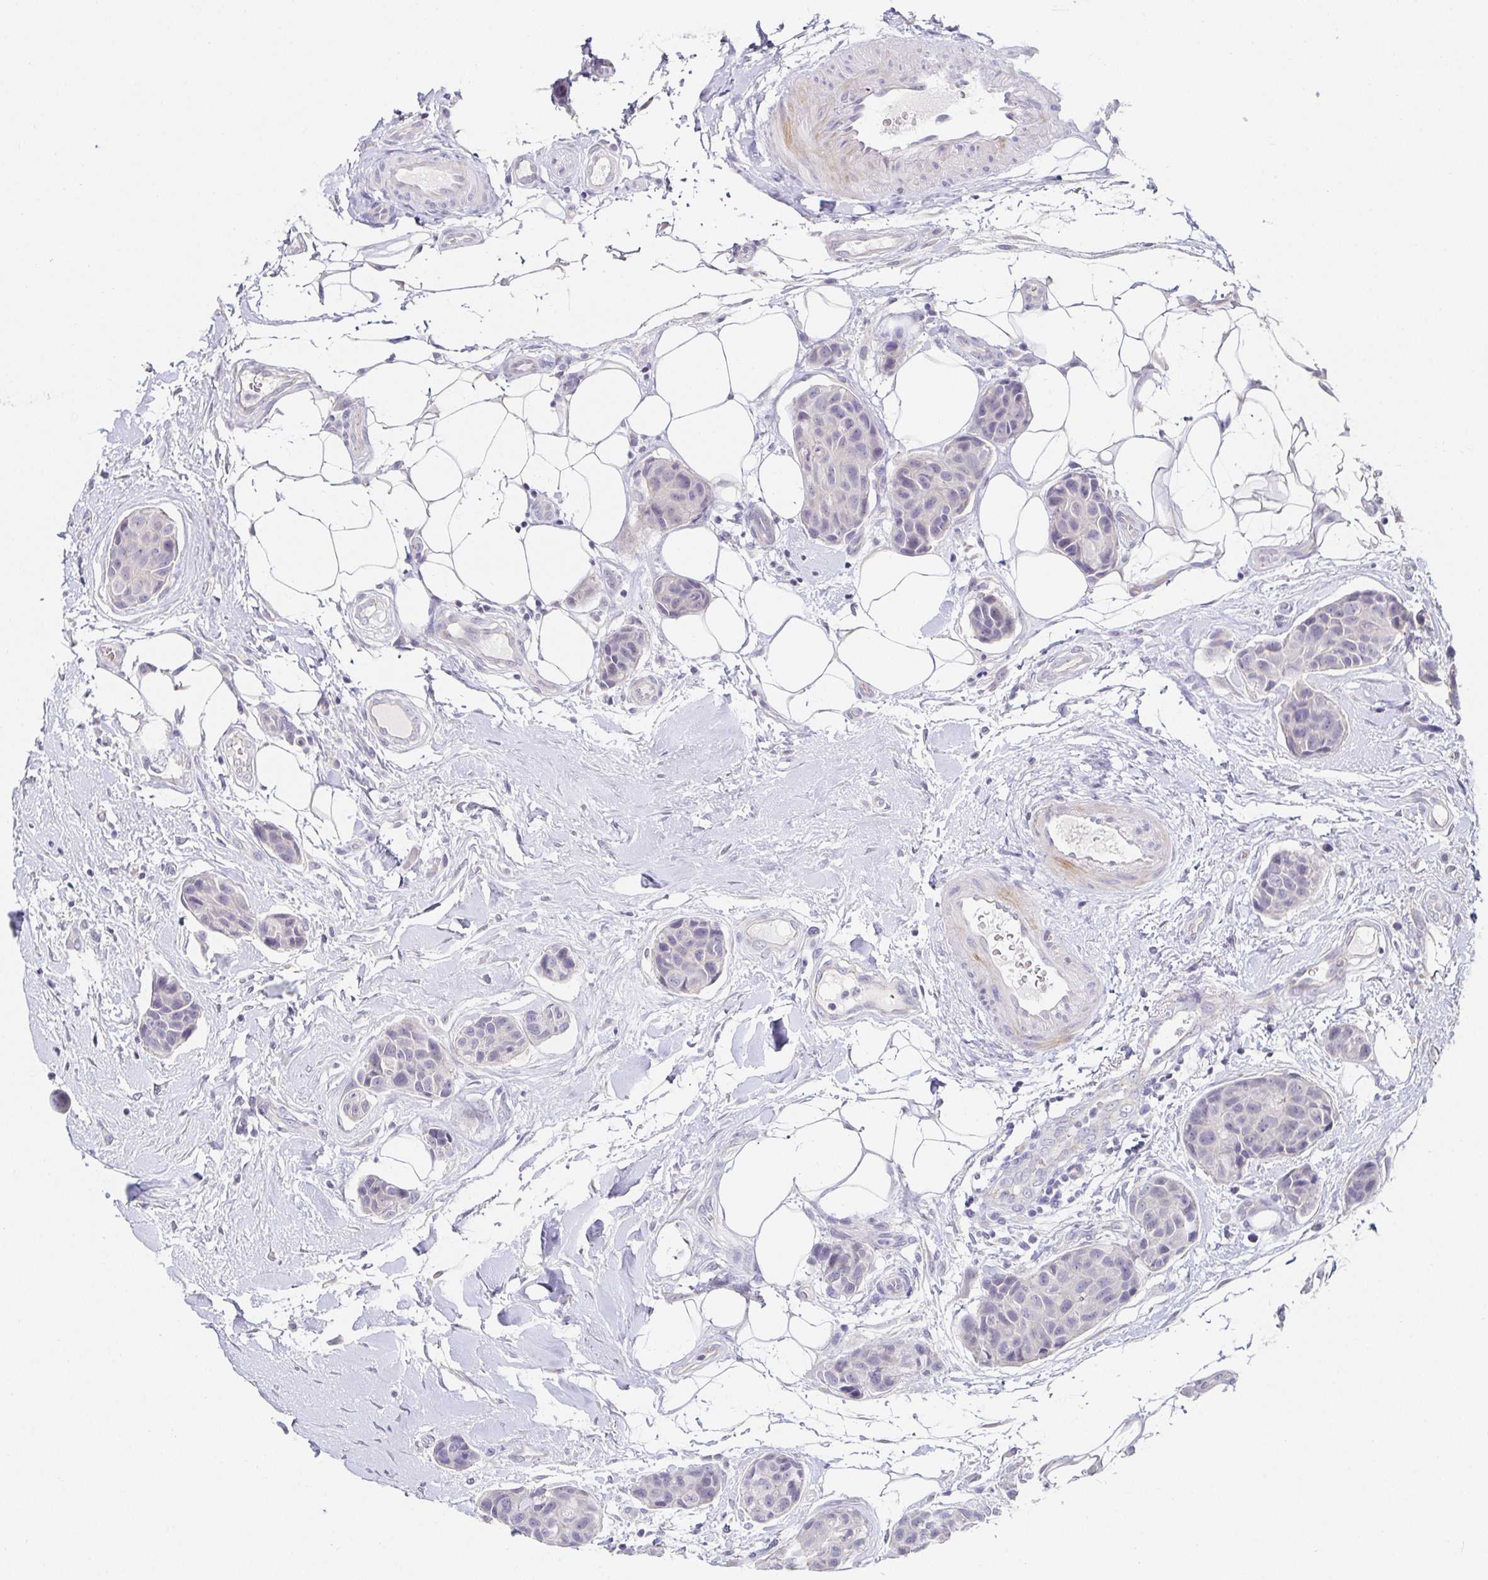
{"staining": {"intensity": "negative", "quantity": "none", "location": "none"}, "tissue": "breast cancer", "cell_type": "Tumor cells", "image_type": "cancer", "snomed": [{"axis": "morphology", "description": "Duct carcinoma"}, {"axis": "topography", "description": "Breast"}, {"axis": "topography", "description": "Lymph node"}], "caption": "Infiltrating ductal carcinoma (breast) was stained to show a protein in brown. There is no significant expression in tumor cells.", "gene": "PDX1", "patient": {"sex": "female", "age": 80}}